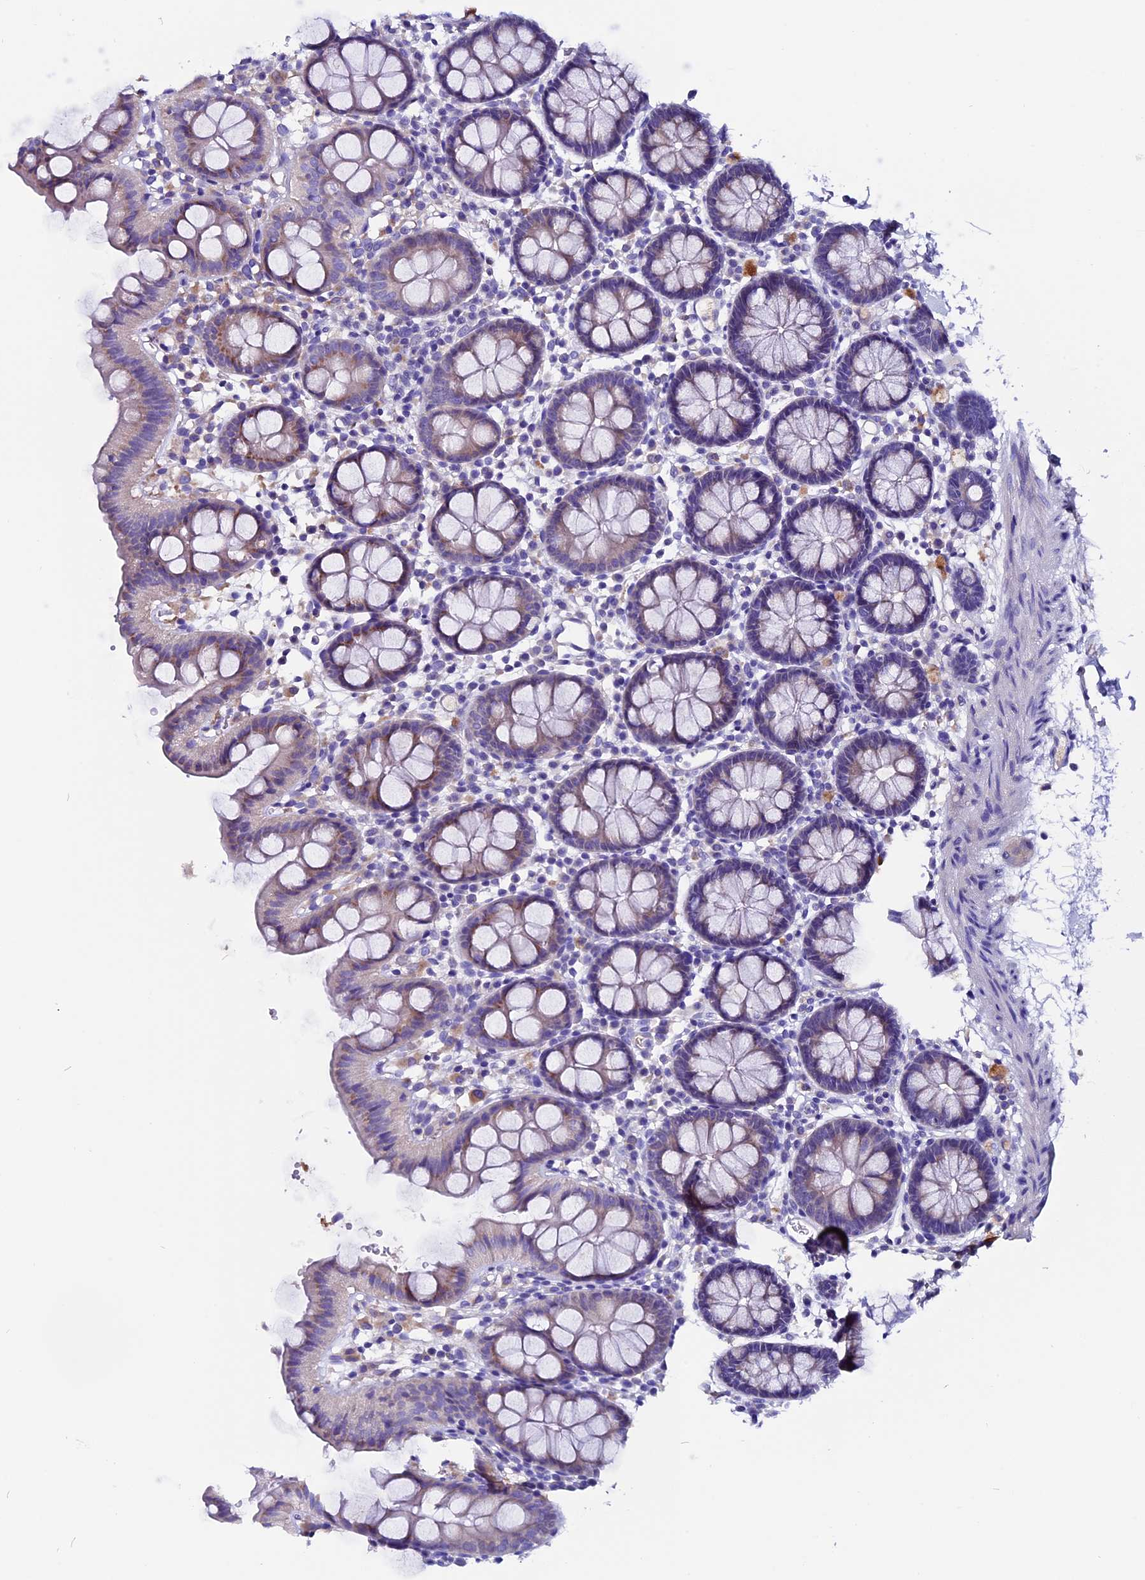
{"staining": {"intensity": "negative", "quantity": "none", "location": "none"}, "tissue": "colon", "cell_type": "Endothelial cells", "image_type": "normal", "snomed": [{"axis": "morphology", "description": "Normal tissue, NOS"}, {"axis": "topography", "description": "Colon"}], "caption": "Immunohistochemical staining of unremarkable colon demonstrates no significant expression in endothelial cells. The staining was performed using DAB (3,3'-diaminobenzidine) to visualize the protein expression in brown, while the nuclei were stained in blue with hematoxylin (Magnification: 20x).", "gene": "CCBE1", "patient": {"sex": "male", "age": 75}}